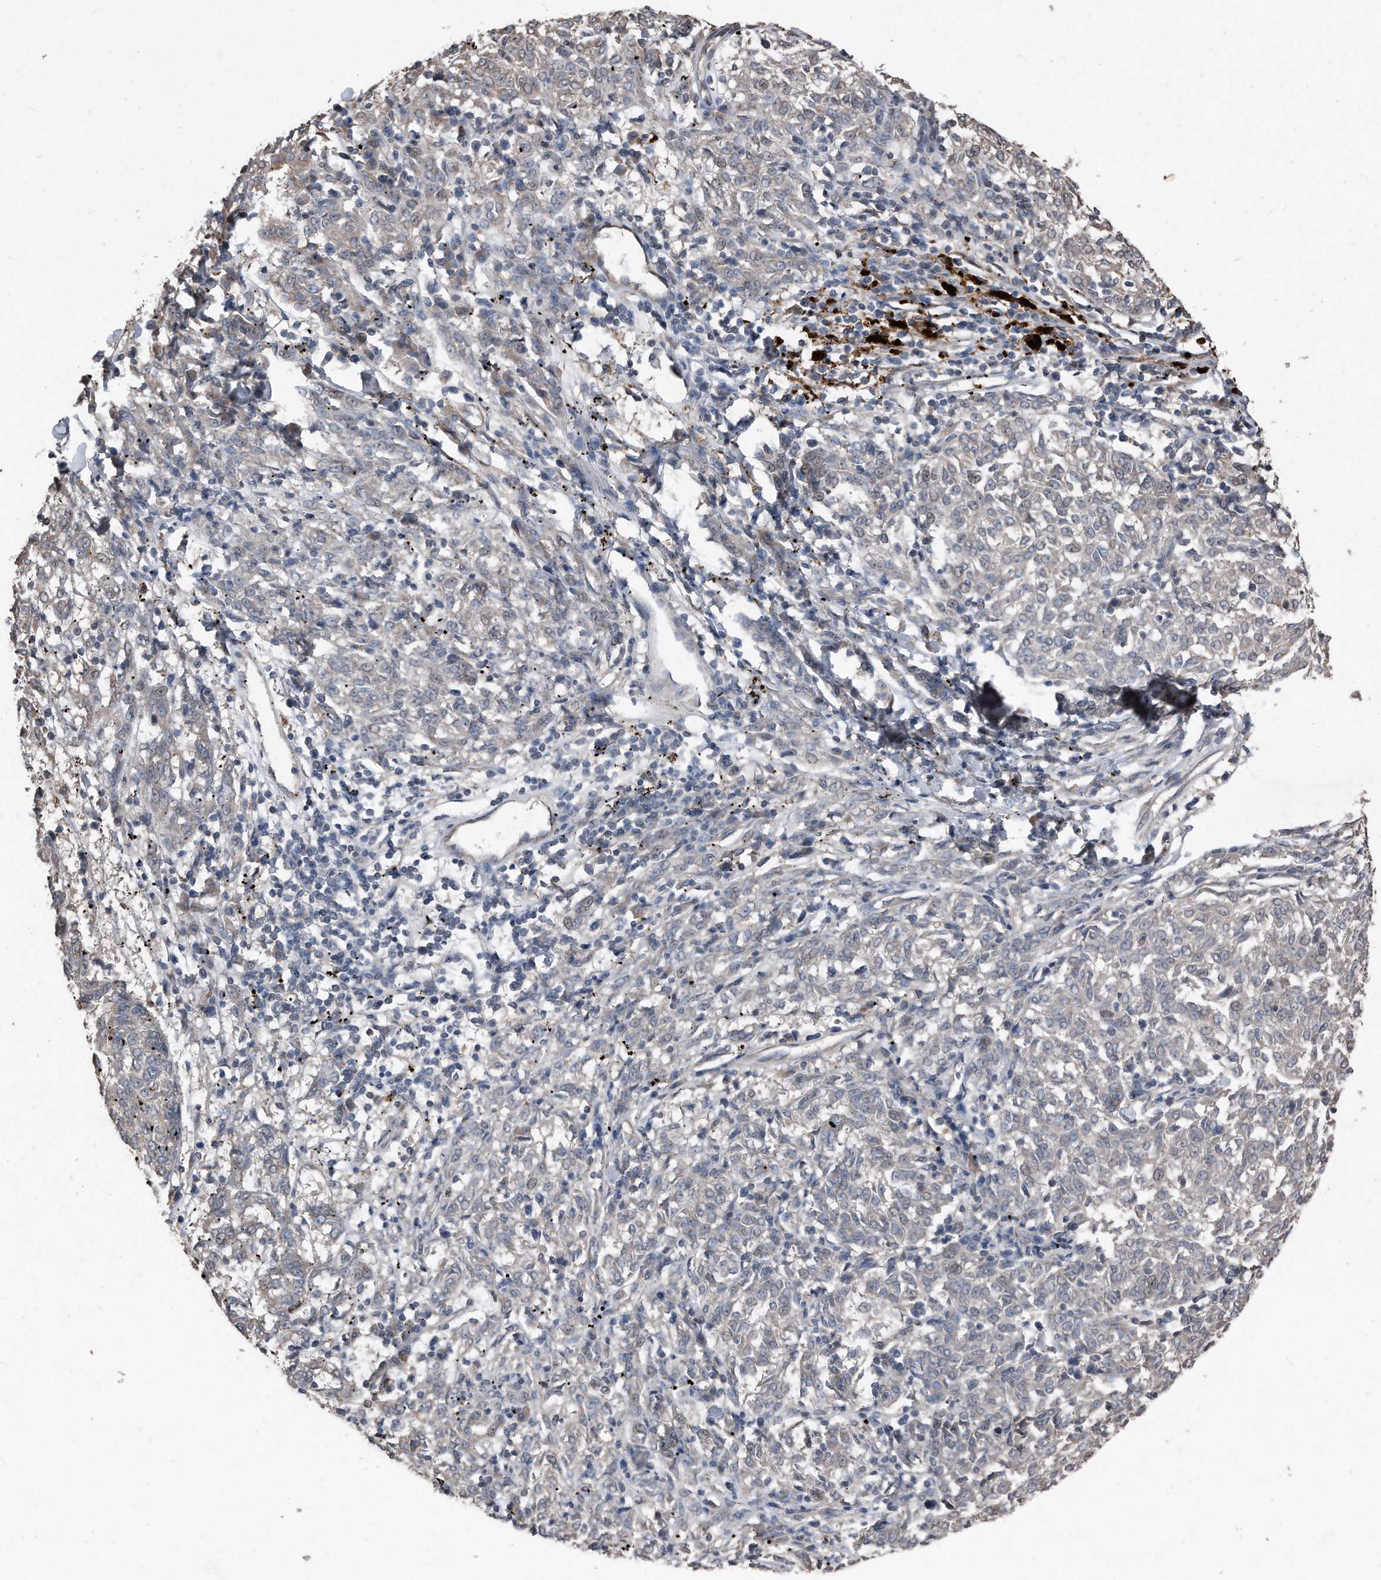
{"staining": {"intensity": "negative", "quantity": "none", "location": "none"}, "tissue": "melanoma", "cell_type": "Tumor cells", "image_type": "cancer", "snomed": [{"axis": "morphology", "description": "Malignant melanoma, NOS"}, {"axis": "topography", "description": "Skin"}], "caption": "Immunohistochemistry (IHC) image of human malignant melanoma stained for a protein (brown), which exhibits no expression in tumor cells. The staining is performed using DAB (3,3'-diaminobenzidine) brown chromogen with nuclei counter-stained in using hematoxylin.", "gene": "ANKRD10", "patient": {"sex": "female", "age": 72}}